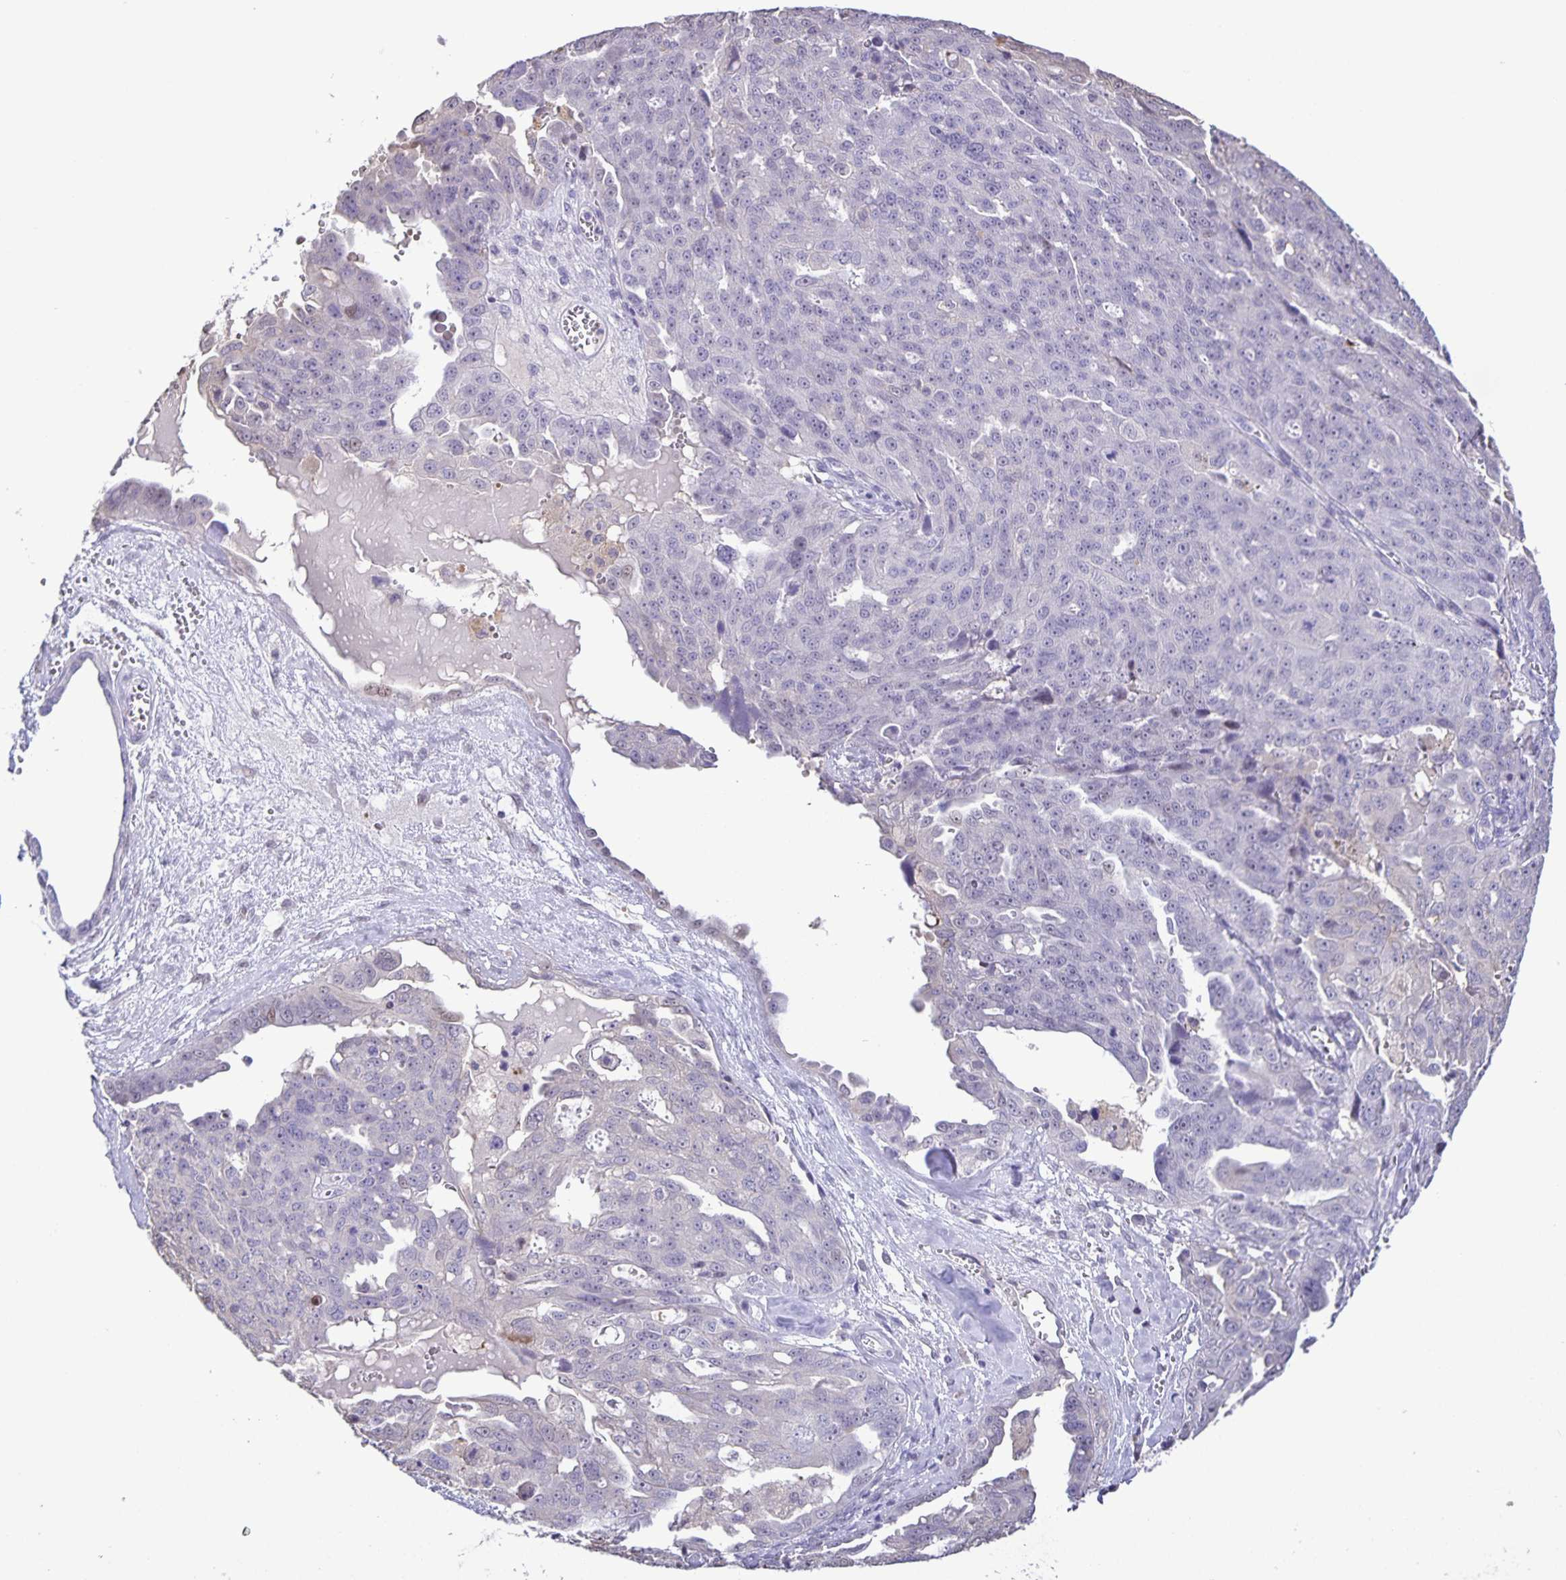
{"staining": {"intensity": "negative", "quantity": "none", "location": "none"}, "tissue": "ovarian cancer", "cell_type": "Tumor cells", "image_type": "cancer", "snomed": [{"axis": "morphology", "description": "Carcinoma, endometroid"}, {"axis": "topography", "description": "Ovary"}], "caption": "A histopathology image of endometroid carcinoma (ovarian) stained for a protein displays no brown staining in tumor cells.", "gene": "ONECUT2", "patient": {"sex": "female", "age": 70}}